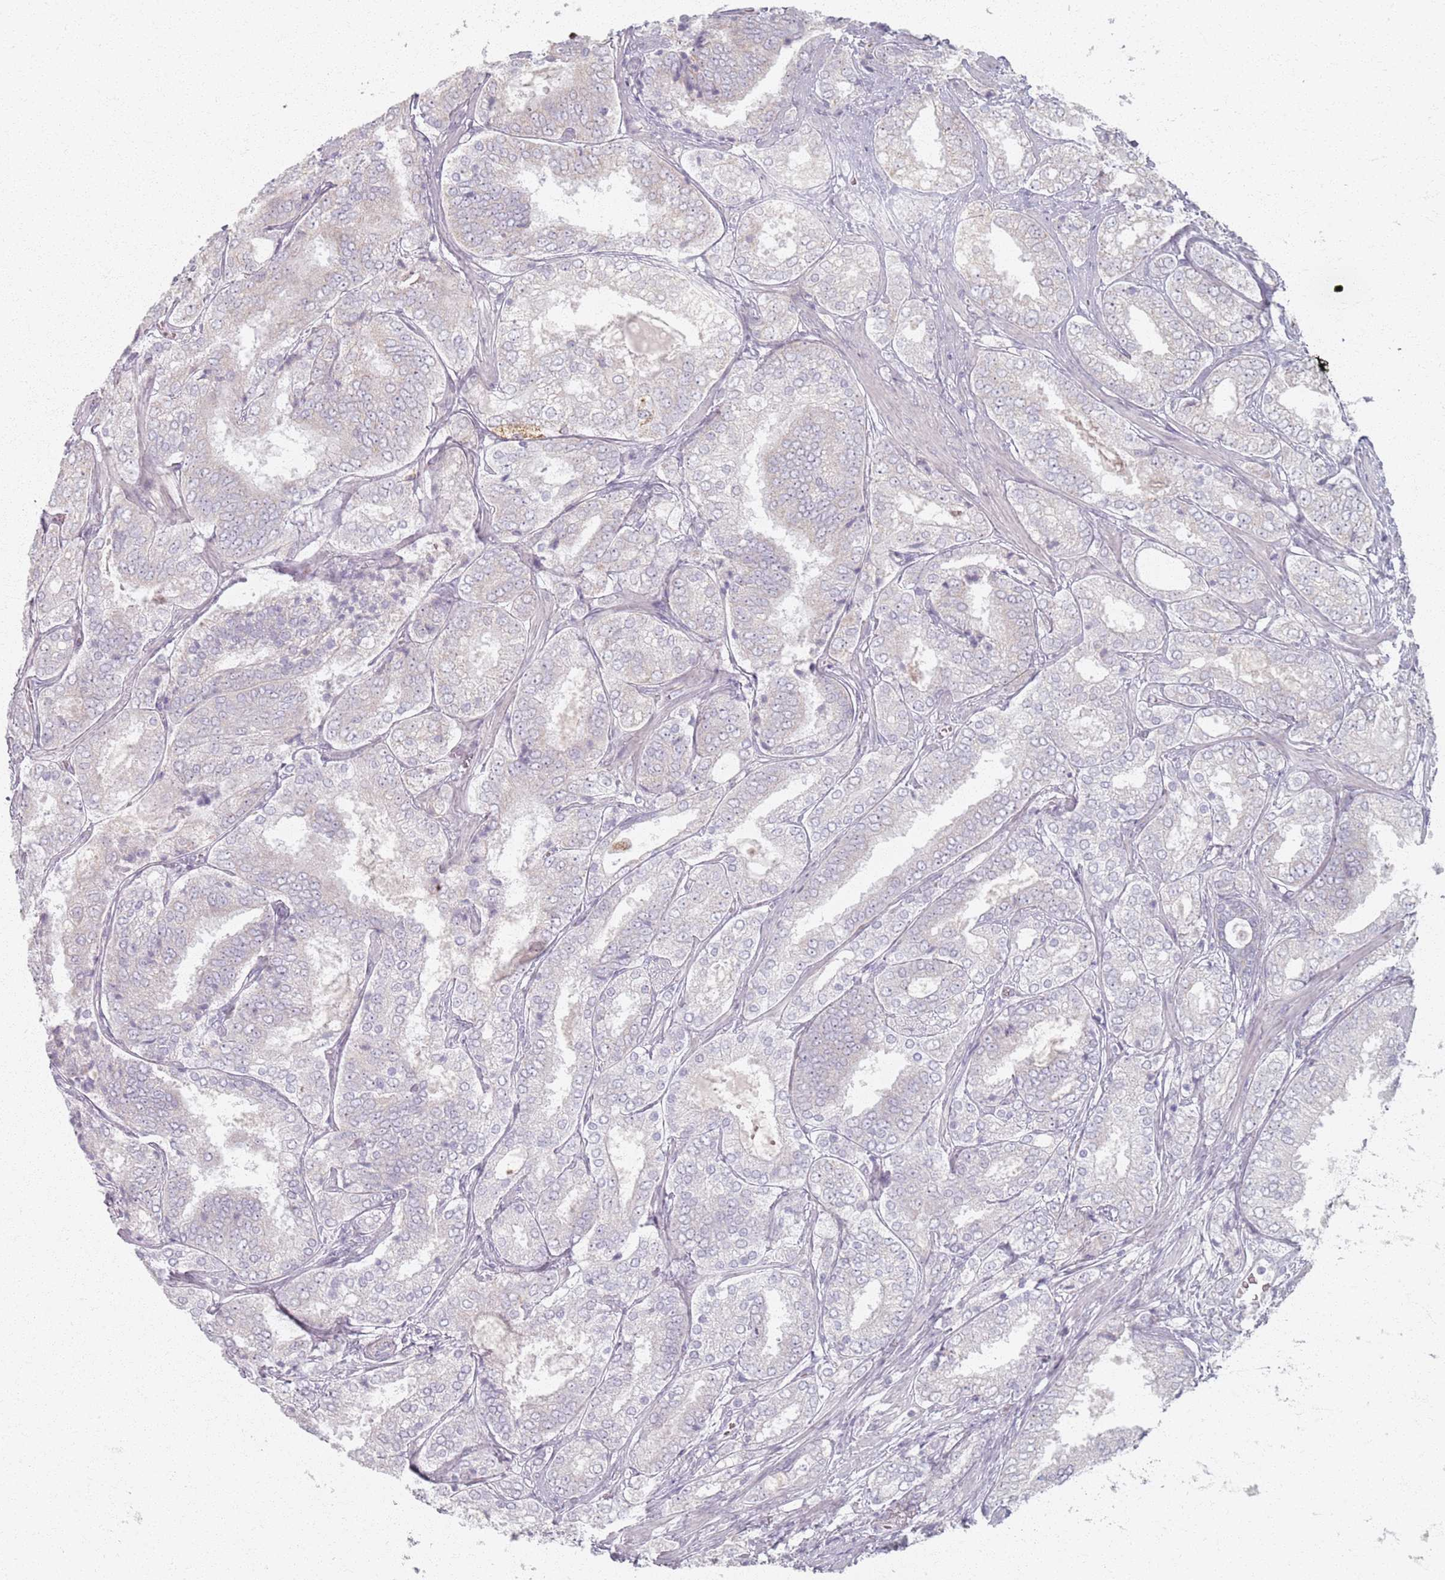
{"staining": {"intensity": "negative", "quantity": "none", "location": "none"}, "tissue": "prostate cancer", "cell_type": "Tumor cells", "image_type": "cancer", "snomed": [{"axis": "morphology", "description": "Adenocarcinoma, High grade"}, {"axis": "topography", "description": "Prostate"}], "caption": "Prostate cancer was stained to show a protein in brown. There is no significant positivity in tumor cells.", "gene": "PKD2L2", "patient": {"sex": "male", "age": 63}}